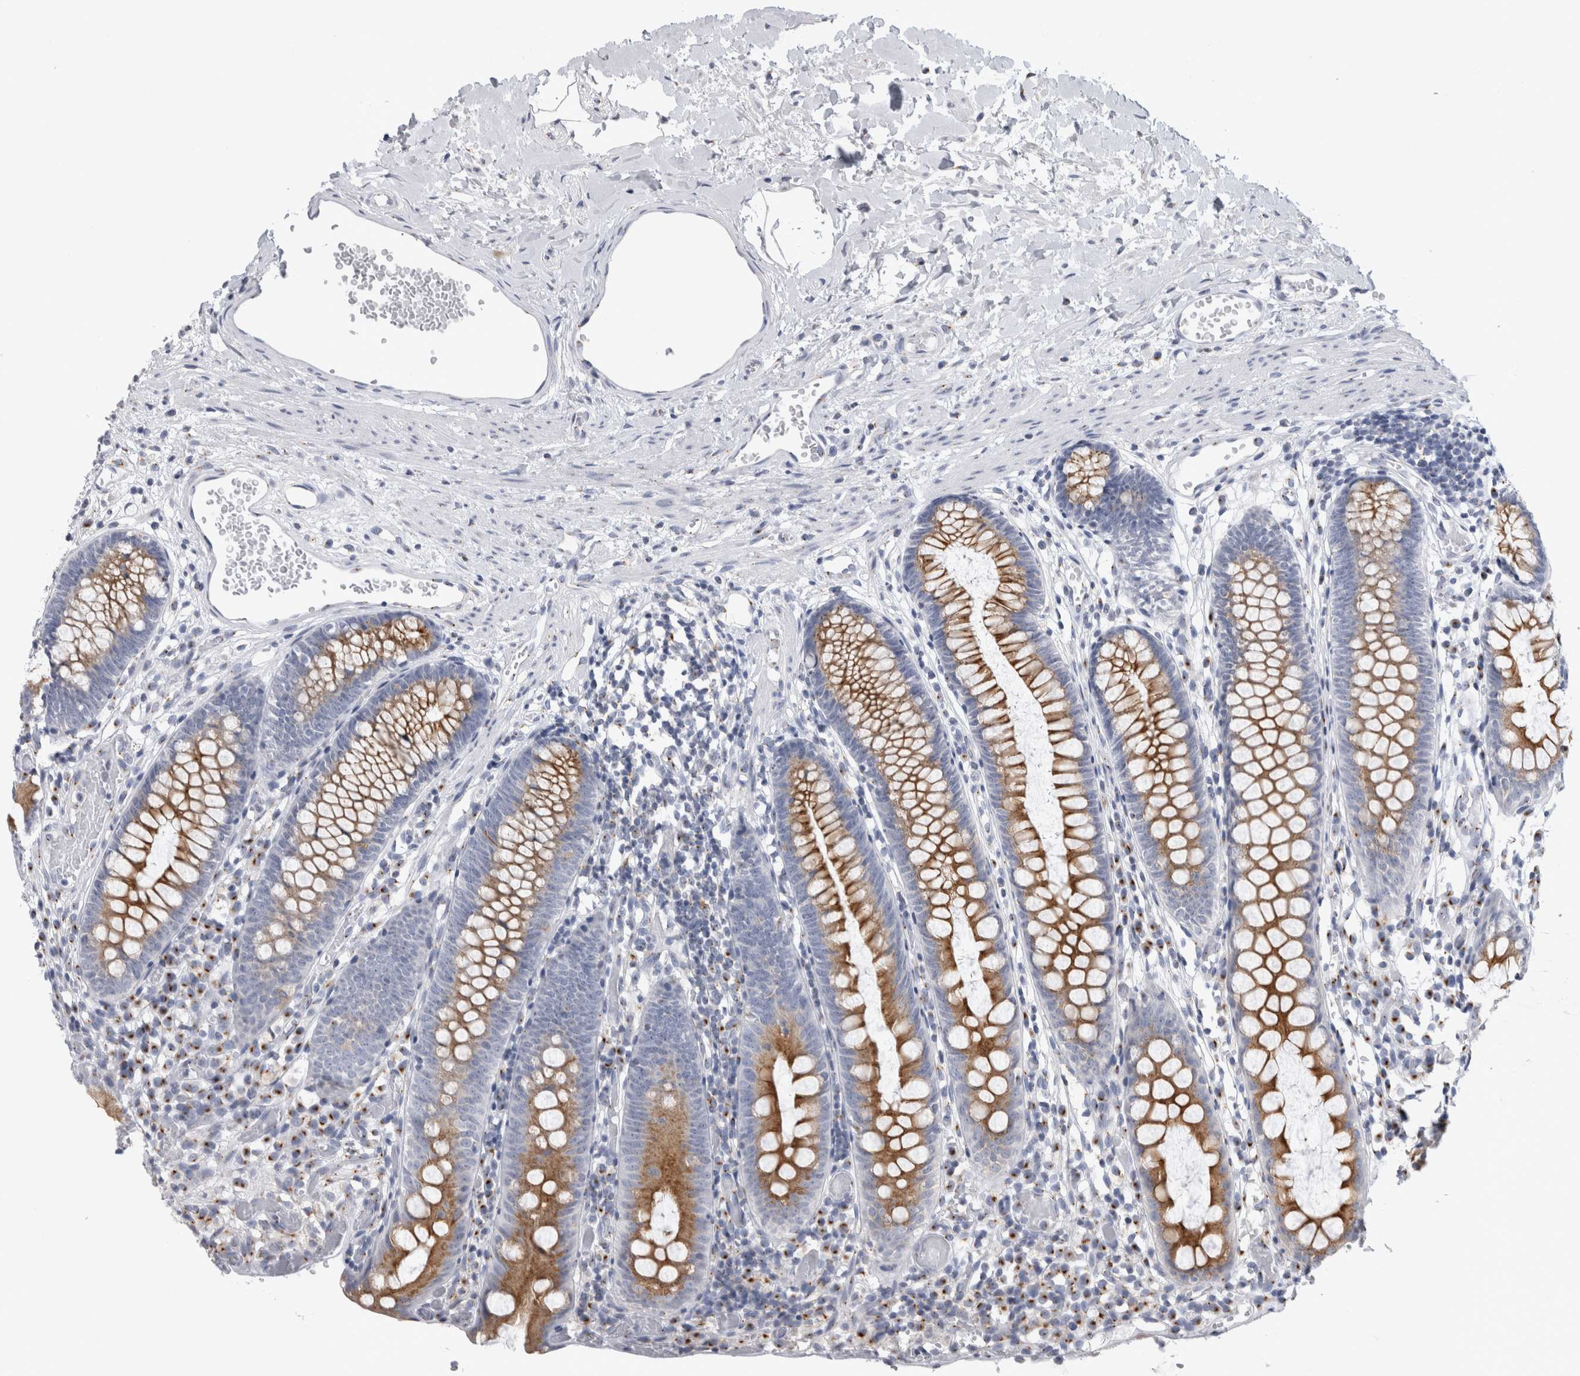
{"staining": {"intensity": "negative", "quantity": "none", "location": "none"}, "tissue": "colon", "cell_type": "Endothelial cells", "image_type": "normal", "snomed": [{"axis": "morphology", "description": "Normal tissue, NOS"}, {"axis": "topography", "description": "Colon"}], "caption": "Immunohistochemical staining of normal human colon reveals no significant staining in endothelial cells.", "gene": "AKAP9", "patient": {"sex": "male", "age": 14}}